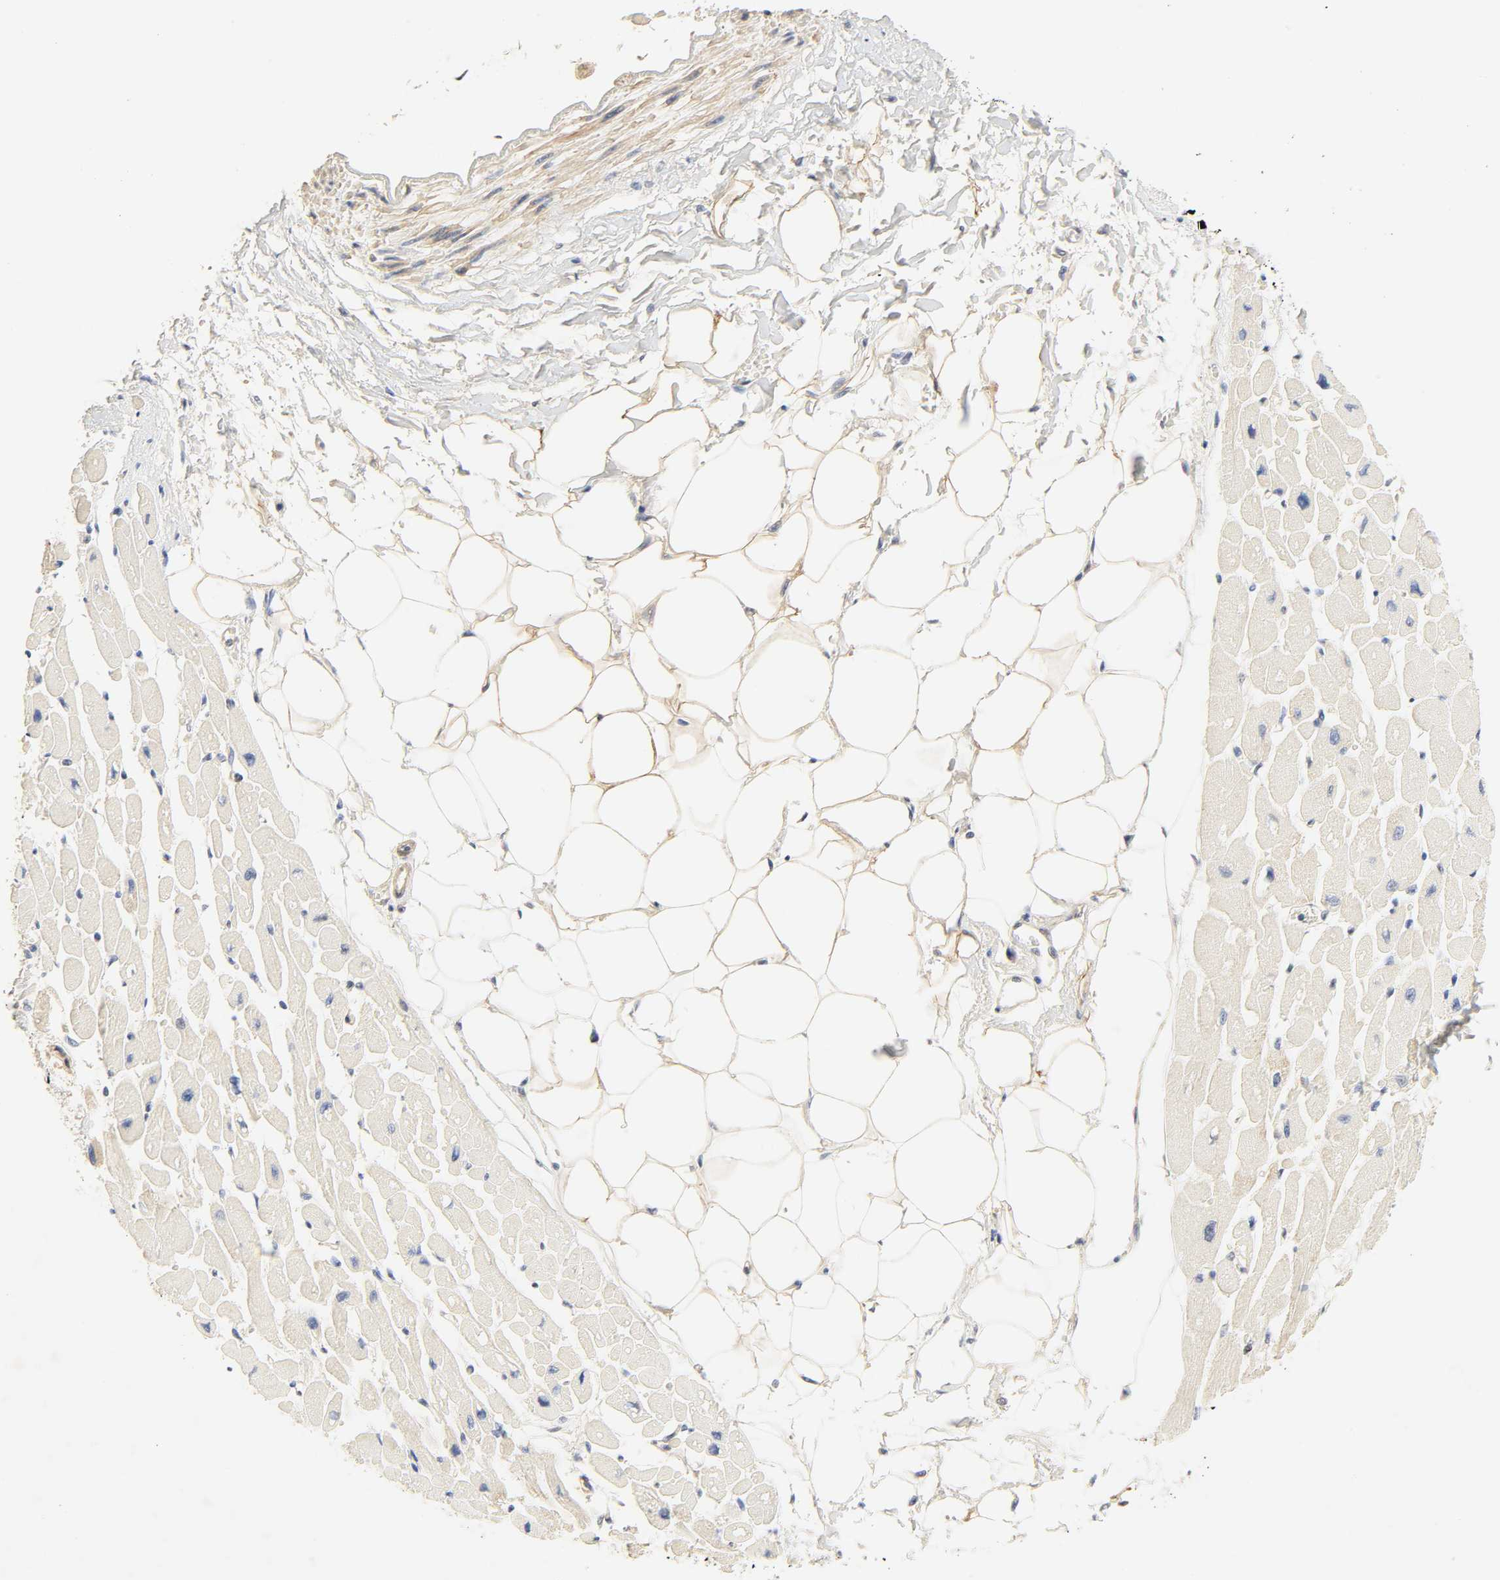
{"staining": {"intensity": "negative", "quantity": "none", "location": "none"}, "tissue": "heart muscle", "cell_type": "Cardiomyocytes", "image_type": "normal", "snomed": [{"axis": "morphology", "description": "Normal tissue, NOS"}, {"axis": "topography", "description": "Heart"}], "caption": "Heart muscle was stained to show a protein in brown. There is no significant positivity in cardiomyocytes. (Stains: DAB (3,3'-diaminobenzidine) immunohistochemistry with hematoxylin counter stain, Microscopy: brightfield microscopy at high magnification).", "gene": "BORCS8", "patient": {"sex": "female", "age": 54}}